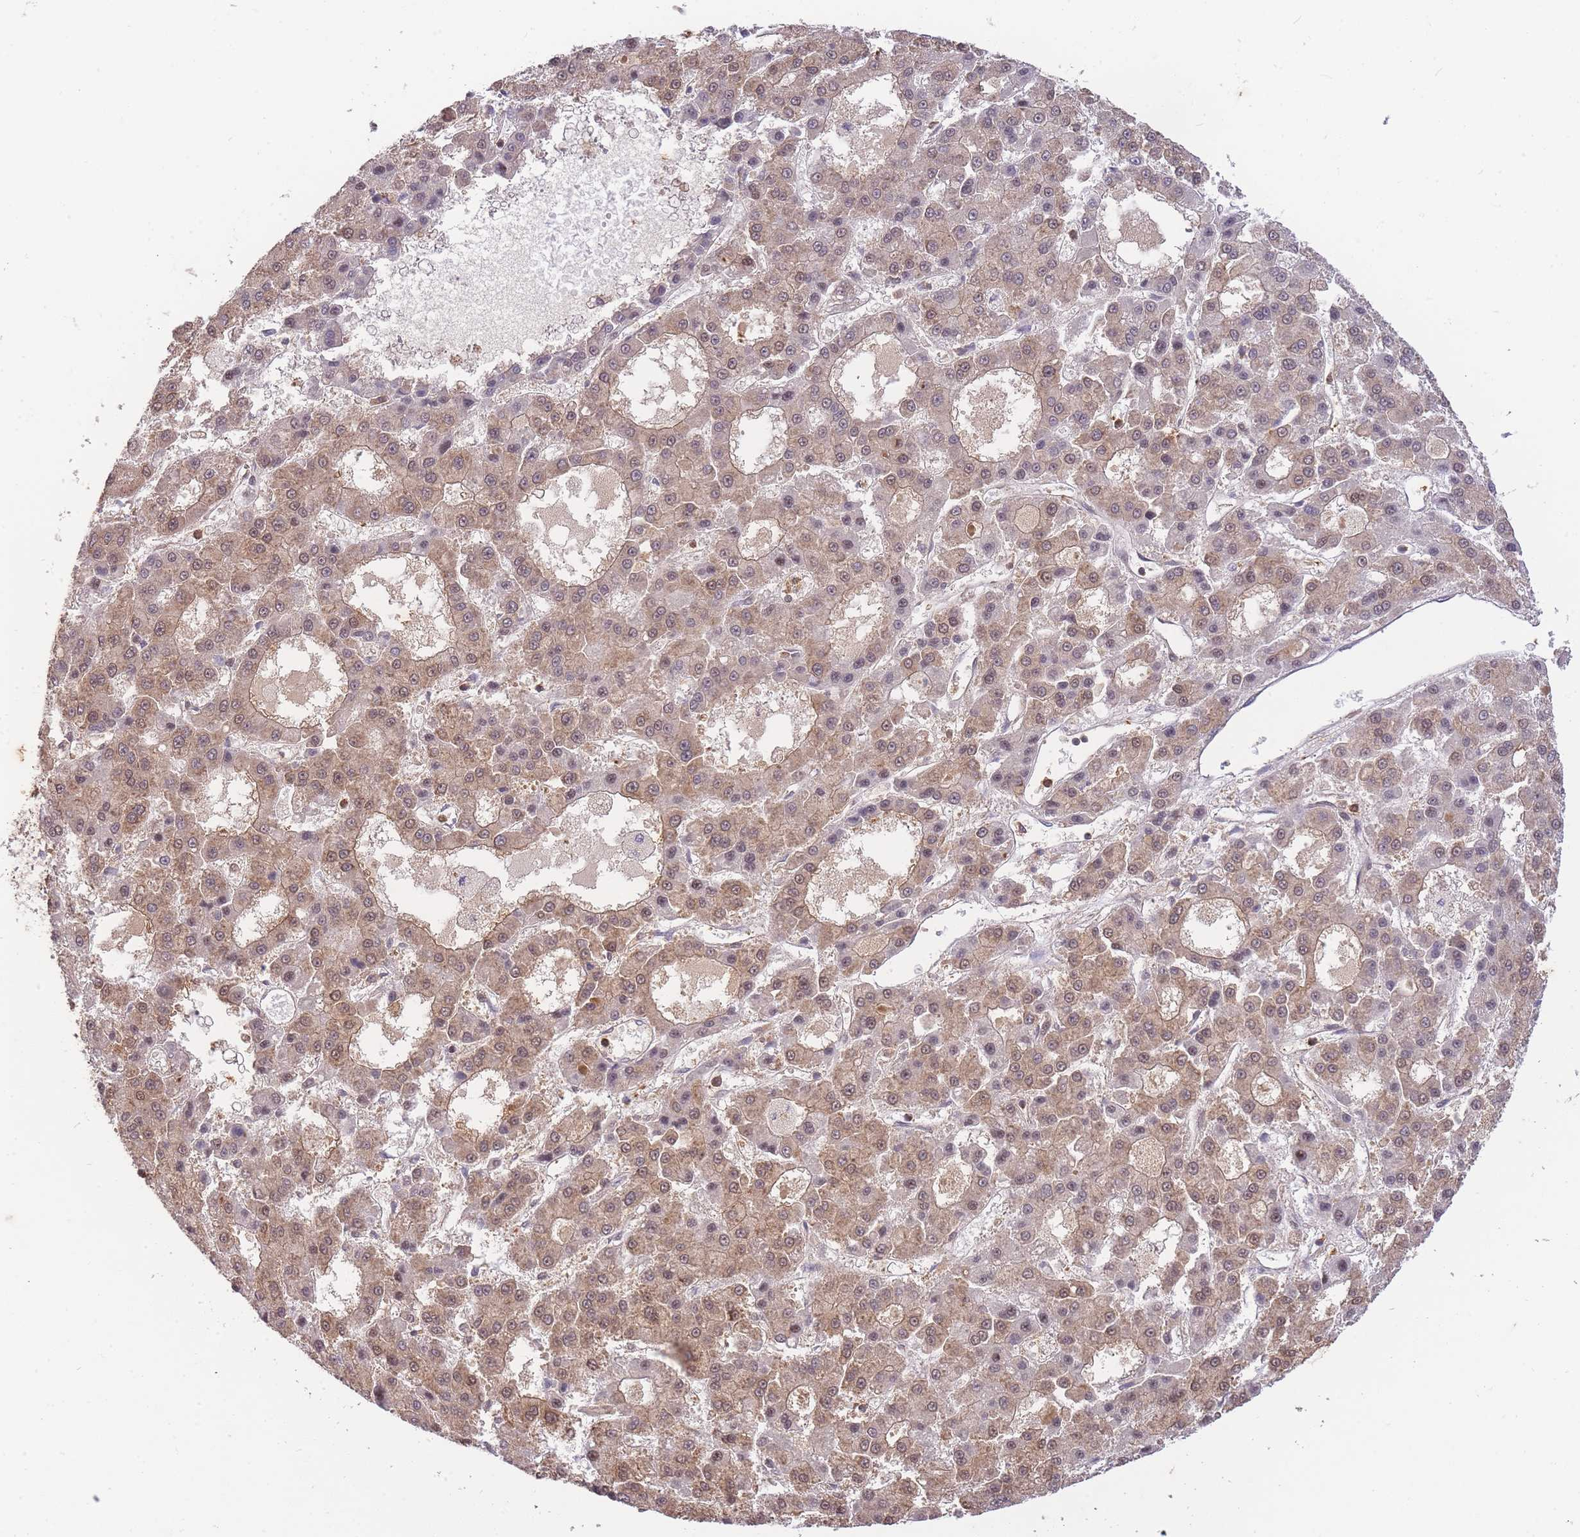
{"staining": {"intensity": "weak", "quantity": ">75%", "location": "cytoplasmic/membranous,nuclear"}, "tissue": "liver cancer", "cell_type": "Tumor cells", "image_type": "cancer", "snomed": [{"axis": "morphology", "description": "Carcinoma, Hepatocellular, NOS"}, {"axis": "topography", "description": "Liver"}], "caption": "Tumor cells show weak cytoplasmic/membranous and nuclear expression in approximately >75% of cells in hepatocellular carcinoma (liver).", "gene": "ST8SIA4", "patient": {"sex": "male", "age": 70}}